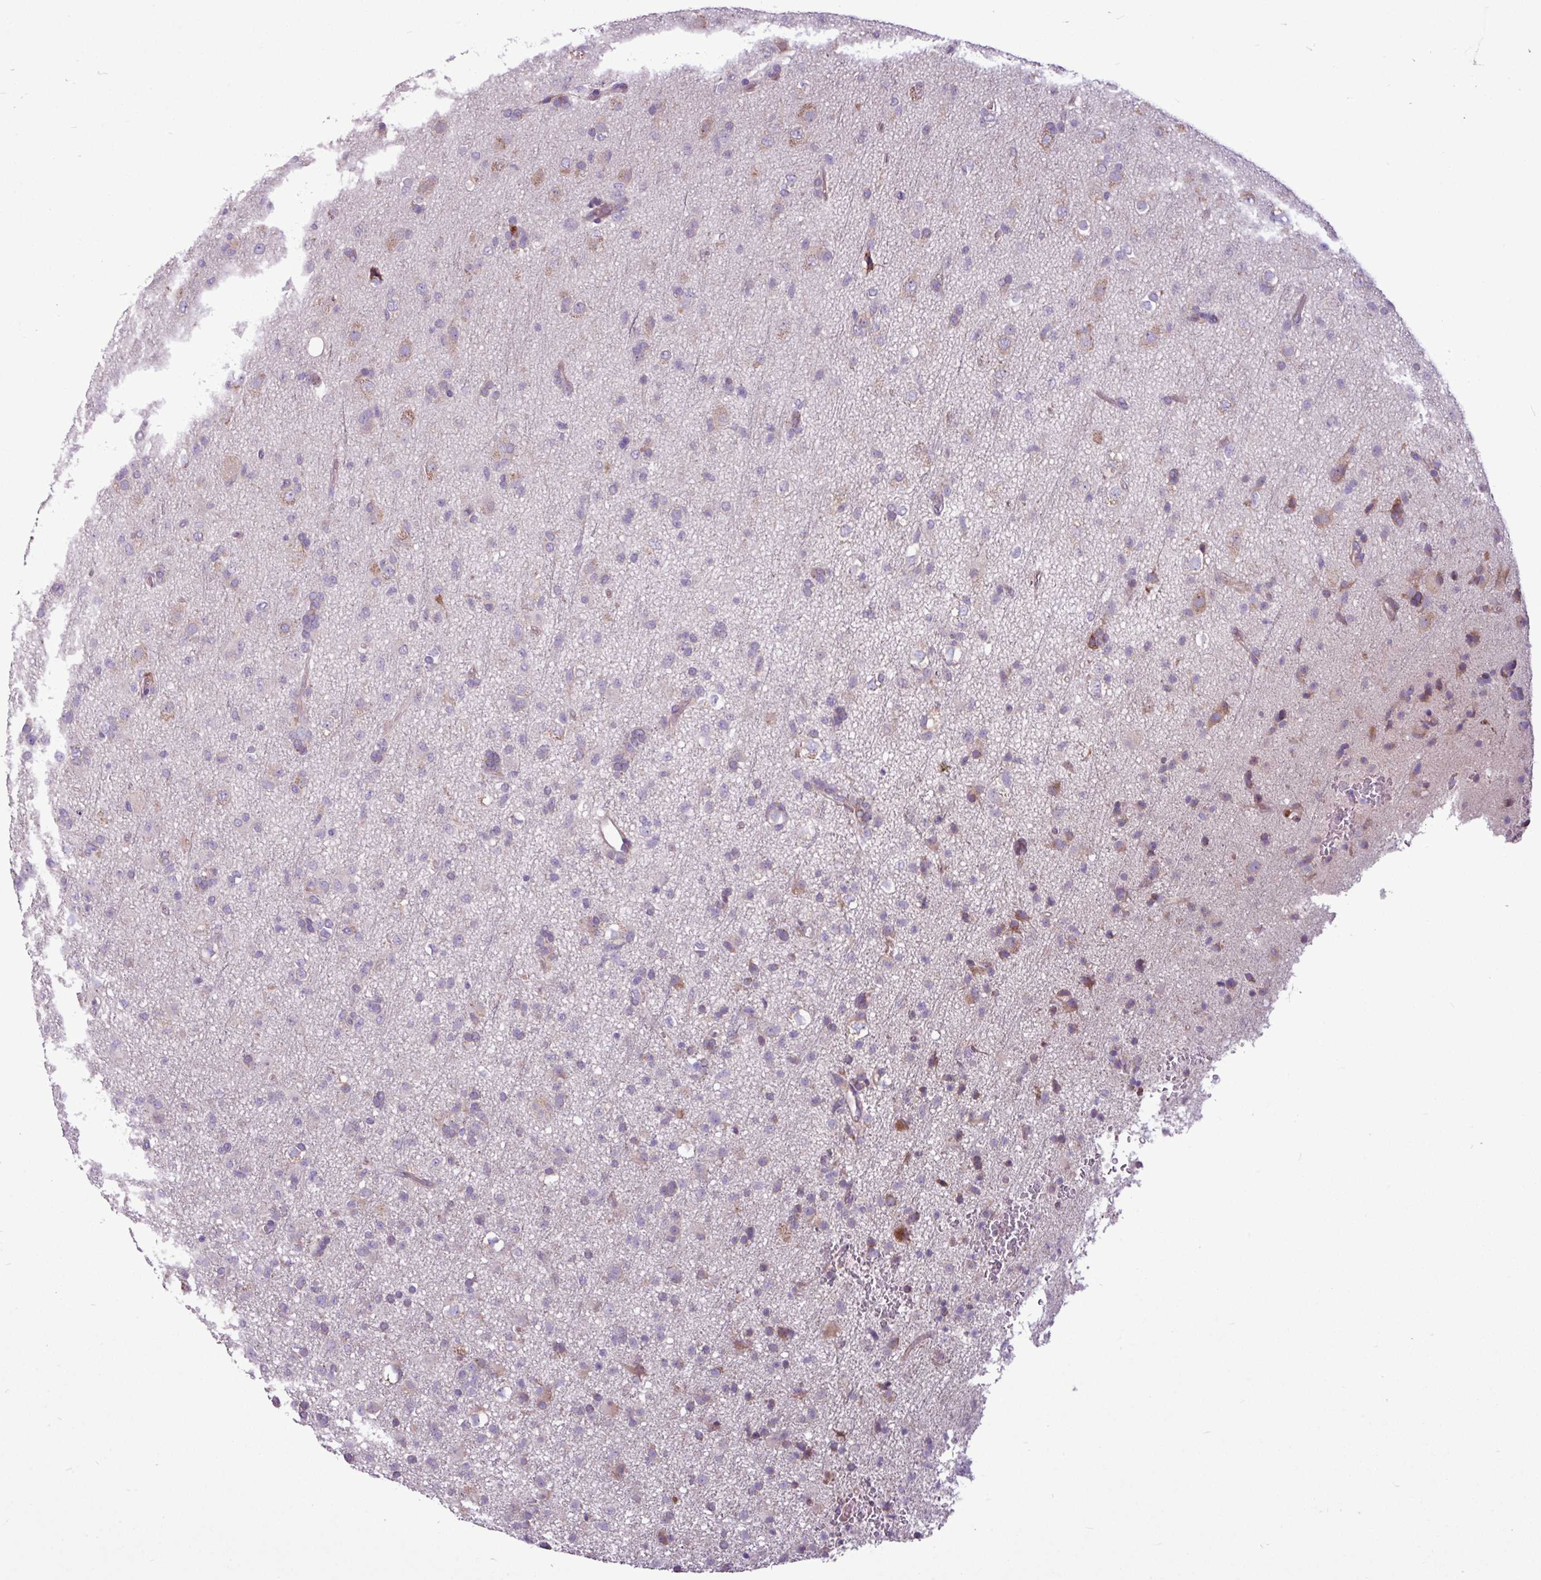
{"staining": {"intensity": "moderate", "quantity": "<25%", "location": "cytoplasmic/membranous"}, "tissue": "glioma", "cell_type": "Tumor cells", "image_type": "cancer", "snomed": [{"axis": "morphology", "description": "Glioma, malignant, Low grade"}, {"axis": "topography", "description": "Brain"}], "caption": "The immunohistochemical stain labels moderate cytoplasmic/membranous positivity in tumor cells of malignant glioma (low-grade) tissue. (Brightfield microscopy of DAB IHC at high magnification).", "gene": "MROH2A", "patient": {"sex": "male", "age": 65}}